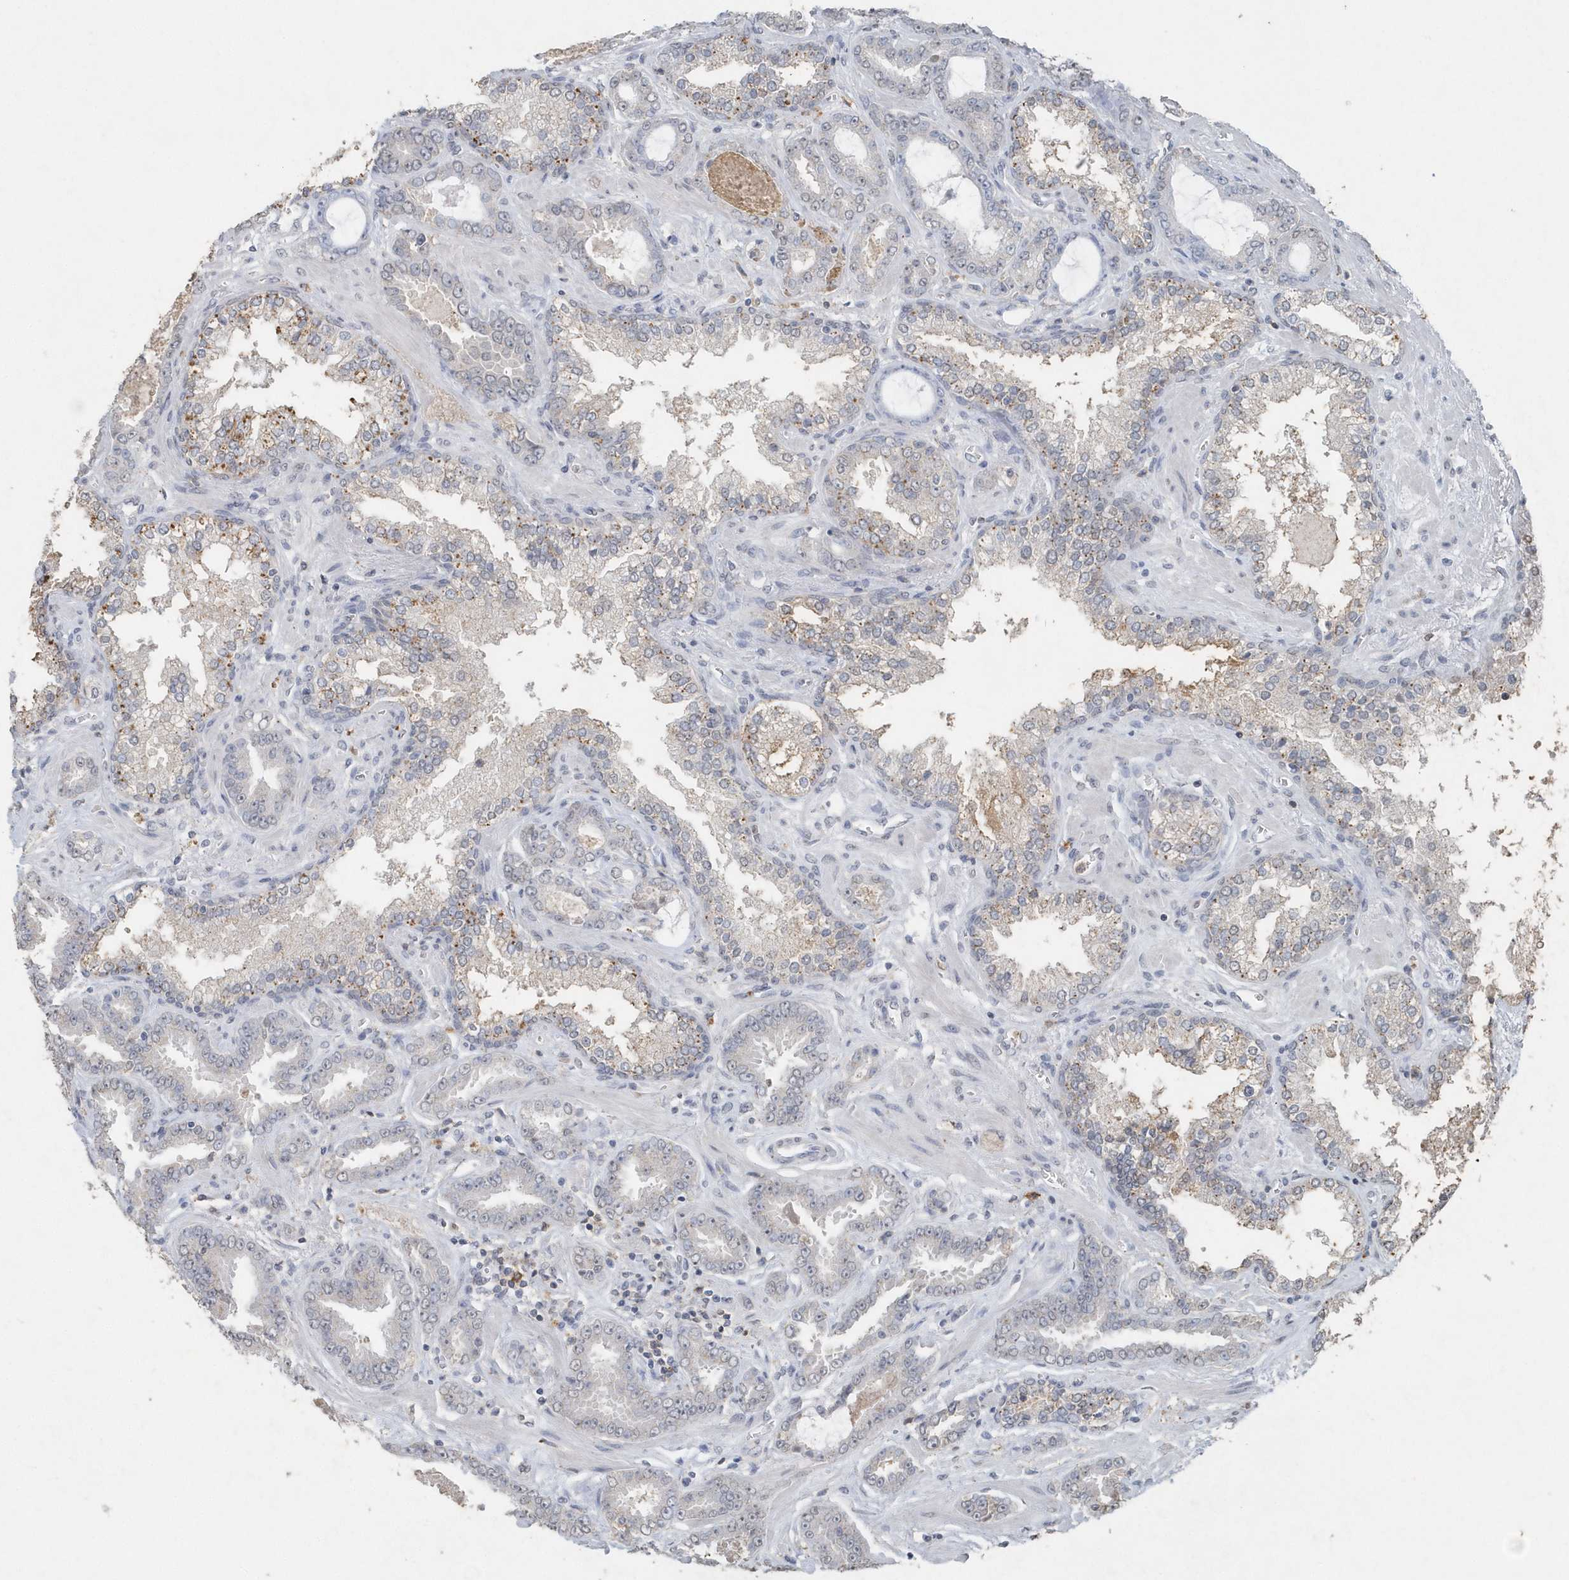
{"staining": {"intensity": "weak", "quantity": "<25%", "location": "cytoplasmic/membranous"}, "tissue": "prostate cancer", "cell_type": "Tumor cells", "image_type": "cancer", "snomed": [{"axis": "morphology", "description": "Adenocarcinoma, Low grade"}, {"axis": "topography", "description": "Prostate"}], "caption": "Histopathology image shows no protein staining in tumor cells of prostate low-grade adenocarcinoma tissue.", "gene": "PDCD1", "patient": {"sex": "male", "age": 60}}